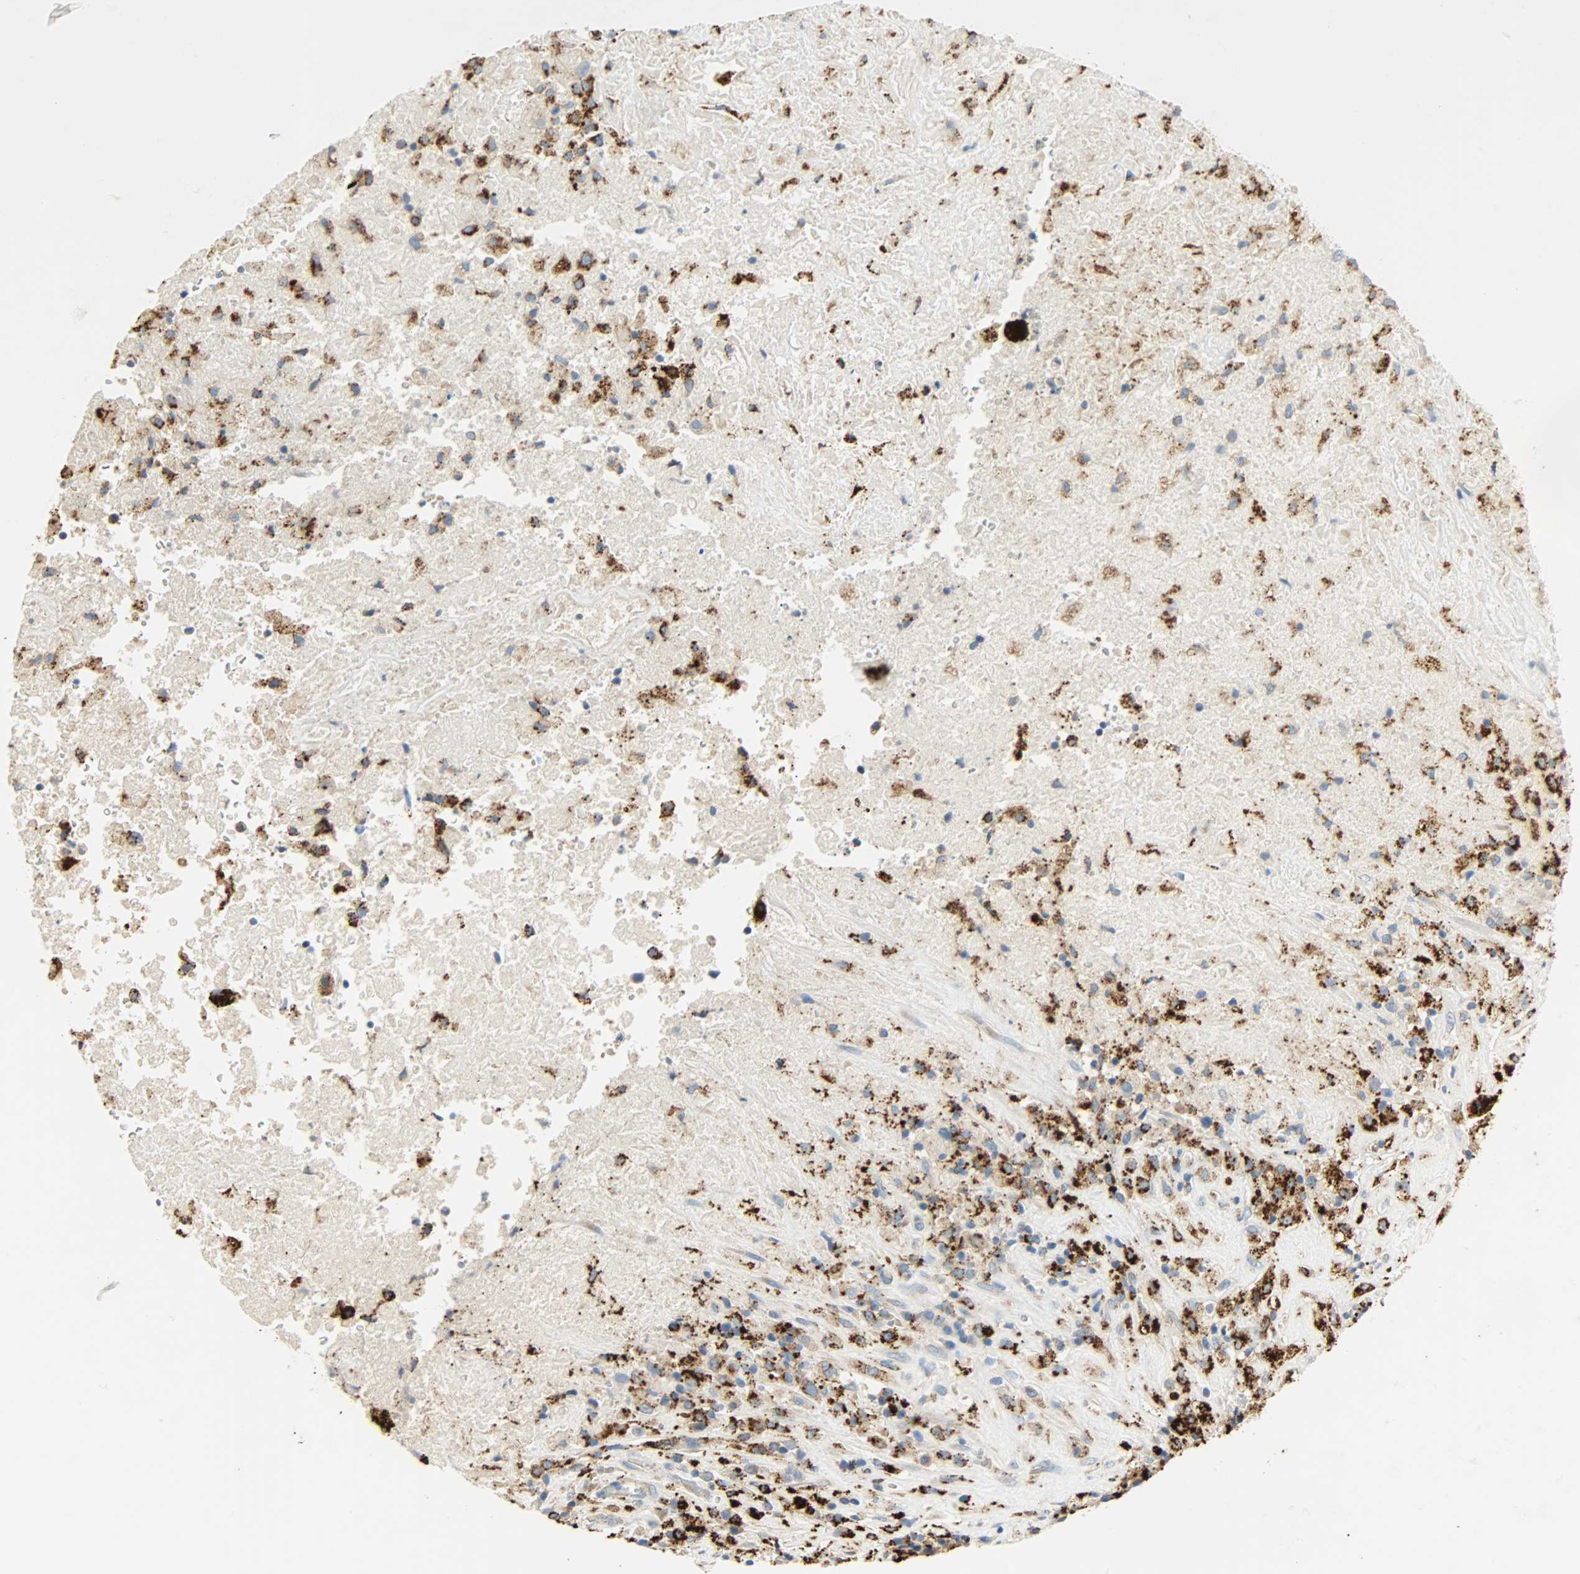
{"staining": {"intensity": "moderate", "quantity": "25%-75%", "location": "cytoplasmic/membranous"}, "tissue": "testis cancer", "cell_type": "Tumor cells", "image_type": "cancer", "snomed": [{"axis": "morphology", "description": "Necrosis, NOS"}, {"axis": "morphology", "description": "Carcinoma, Embryonal, NOS"}, {"axis": "topography", "description": "Testis"}], "caption": "Protein analysis of embryonal carcinoma (testis) tissue shows moderate cytoplasmic/membranous expression in approximately 25%-75% of tumor cells. The protein is shown in brown color, while the nuclei are stained blue.", "gene": "ASAH1", "patient": {"sex": "male", "age": 19}}